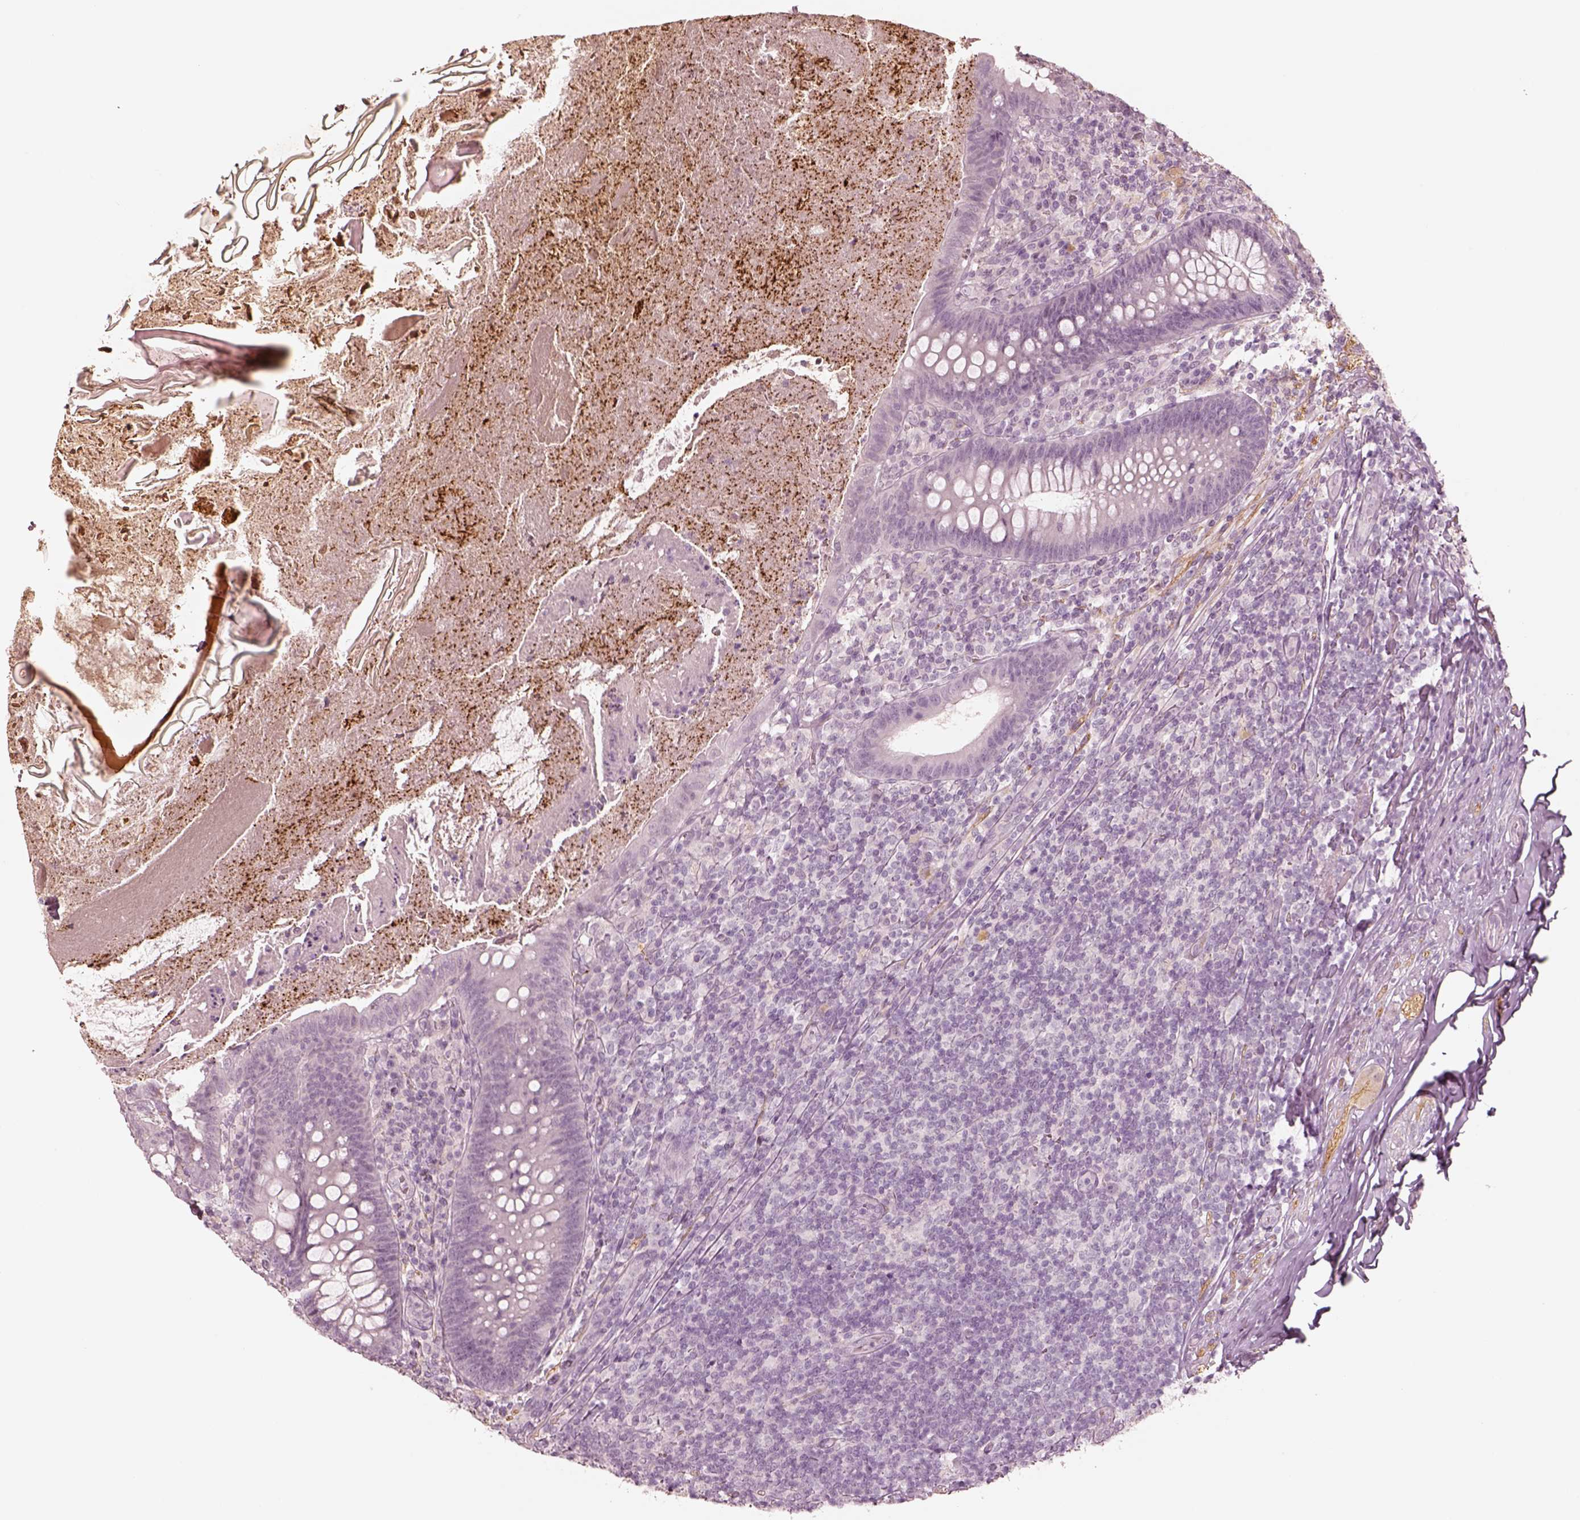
{"staining": {"intensity": "negative", "quantity": "none", "location": "none"}, "tissue": "appendix", "cell_type": "Glandular cells", "image_type": "normal", "snomed": [{"axis": "morphology", "description": "Normal tissue, NOS"}, {"axis": "topography", "description": "Appendix"}], "caption": "Immunohistochemistry (IHC) image of benign appendix: appendix stained with DAB (3,3'-diaminobenzidine) exhibits no significant protein positivity in glandular cells.", "gene": "DNAAF9", "patient": {"sex": "male", "age": 47}}